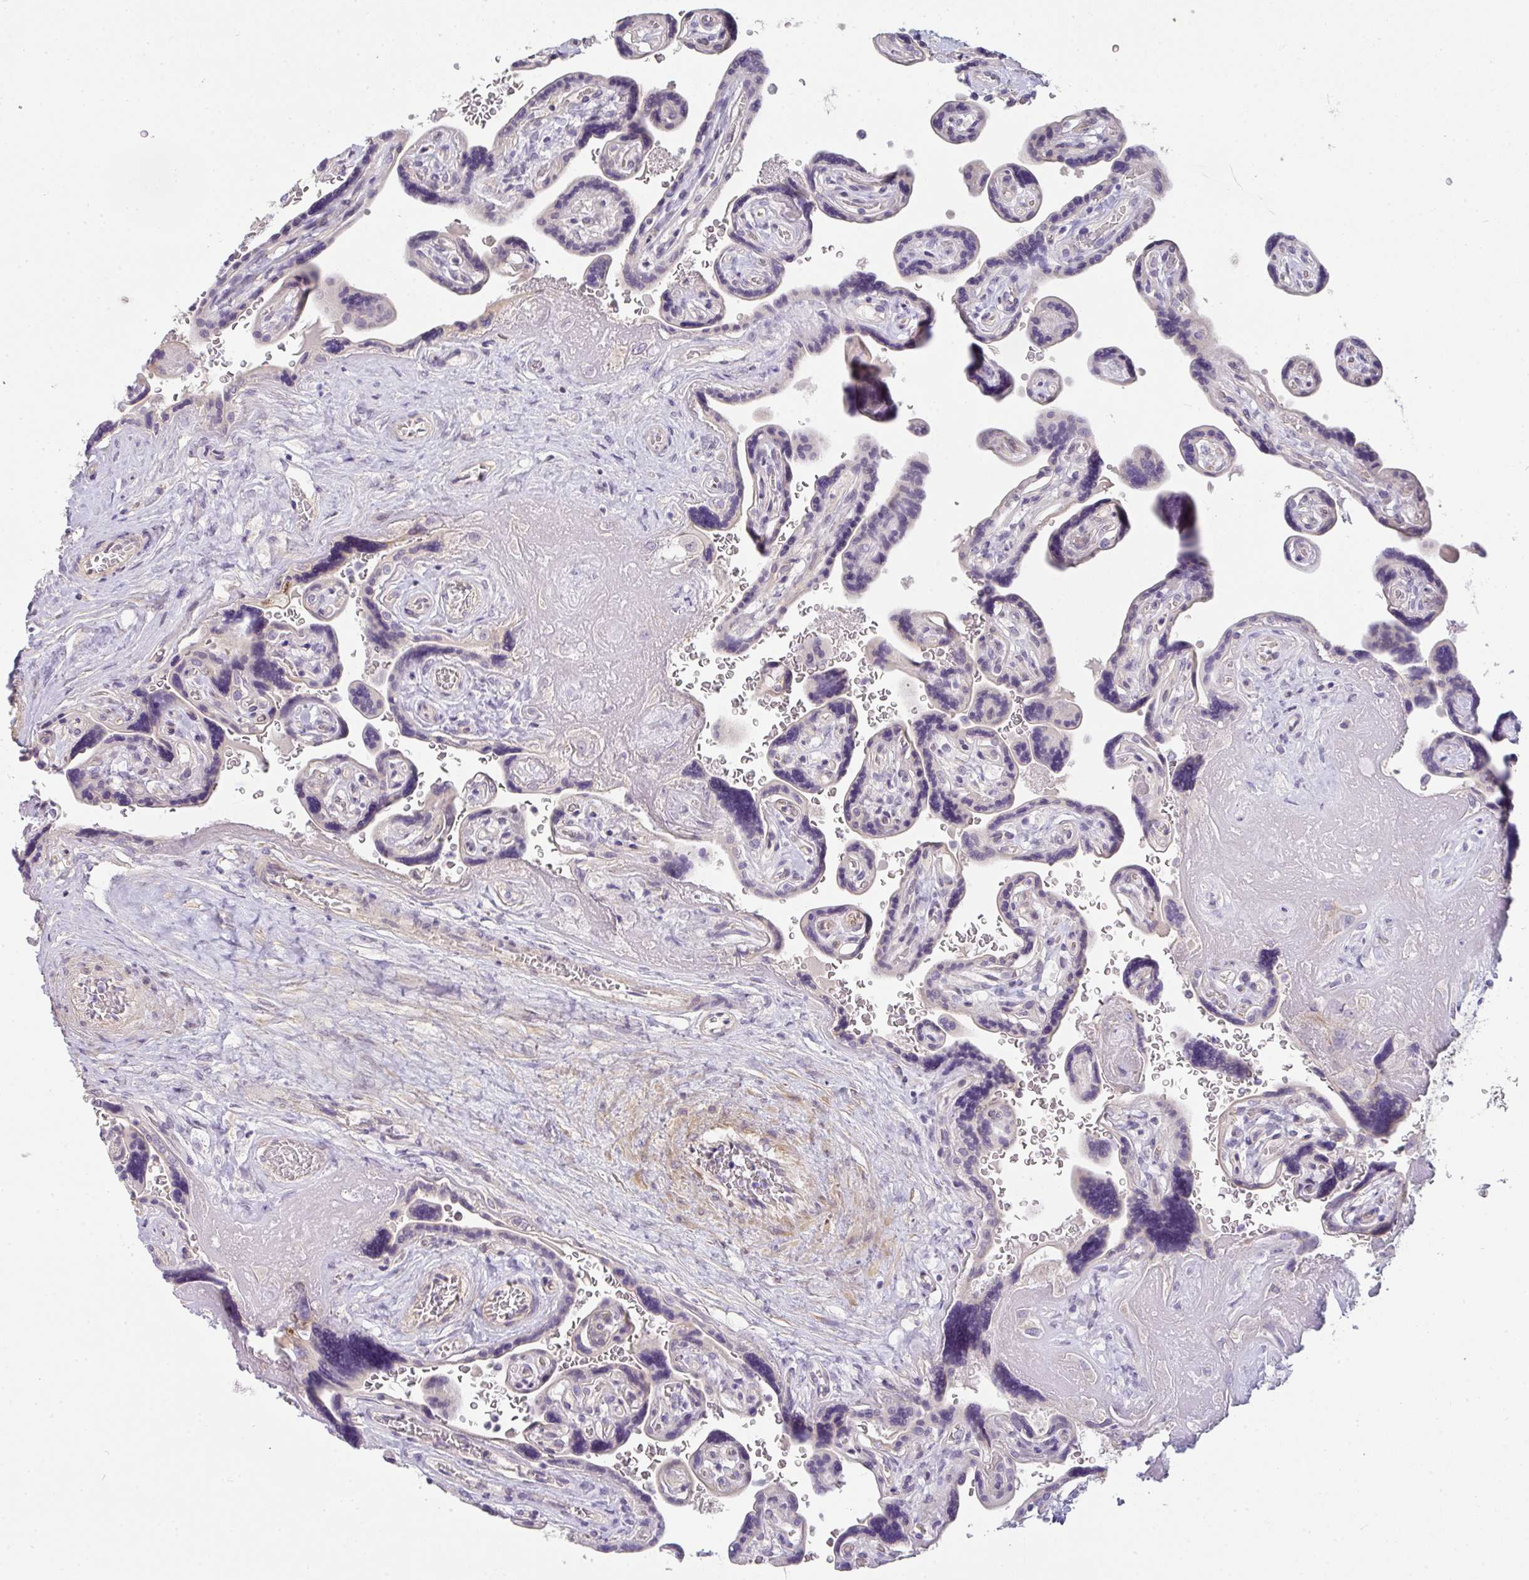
{"staining": {"intensity": "negative", "quantity": "none", "location": "none"}, "tissue": "placenta", "cell_type": "Decidual cells", "image_type": "normal", "snomed": [{"axis": "morphology", "description": "Normal tissue, NOS"}, {"axis": "topography", "description": "Placenta"}], "caption": "The image reveals no staining of decidual cells in unremarkable placenta.", "gene": "FILIP1", "patient": {"sex": "female", "age": 32}}